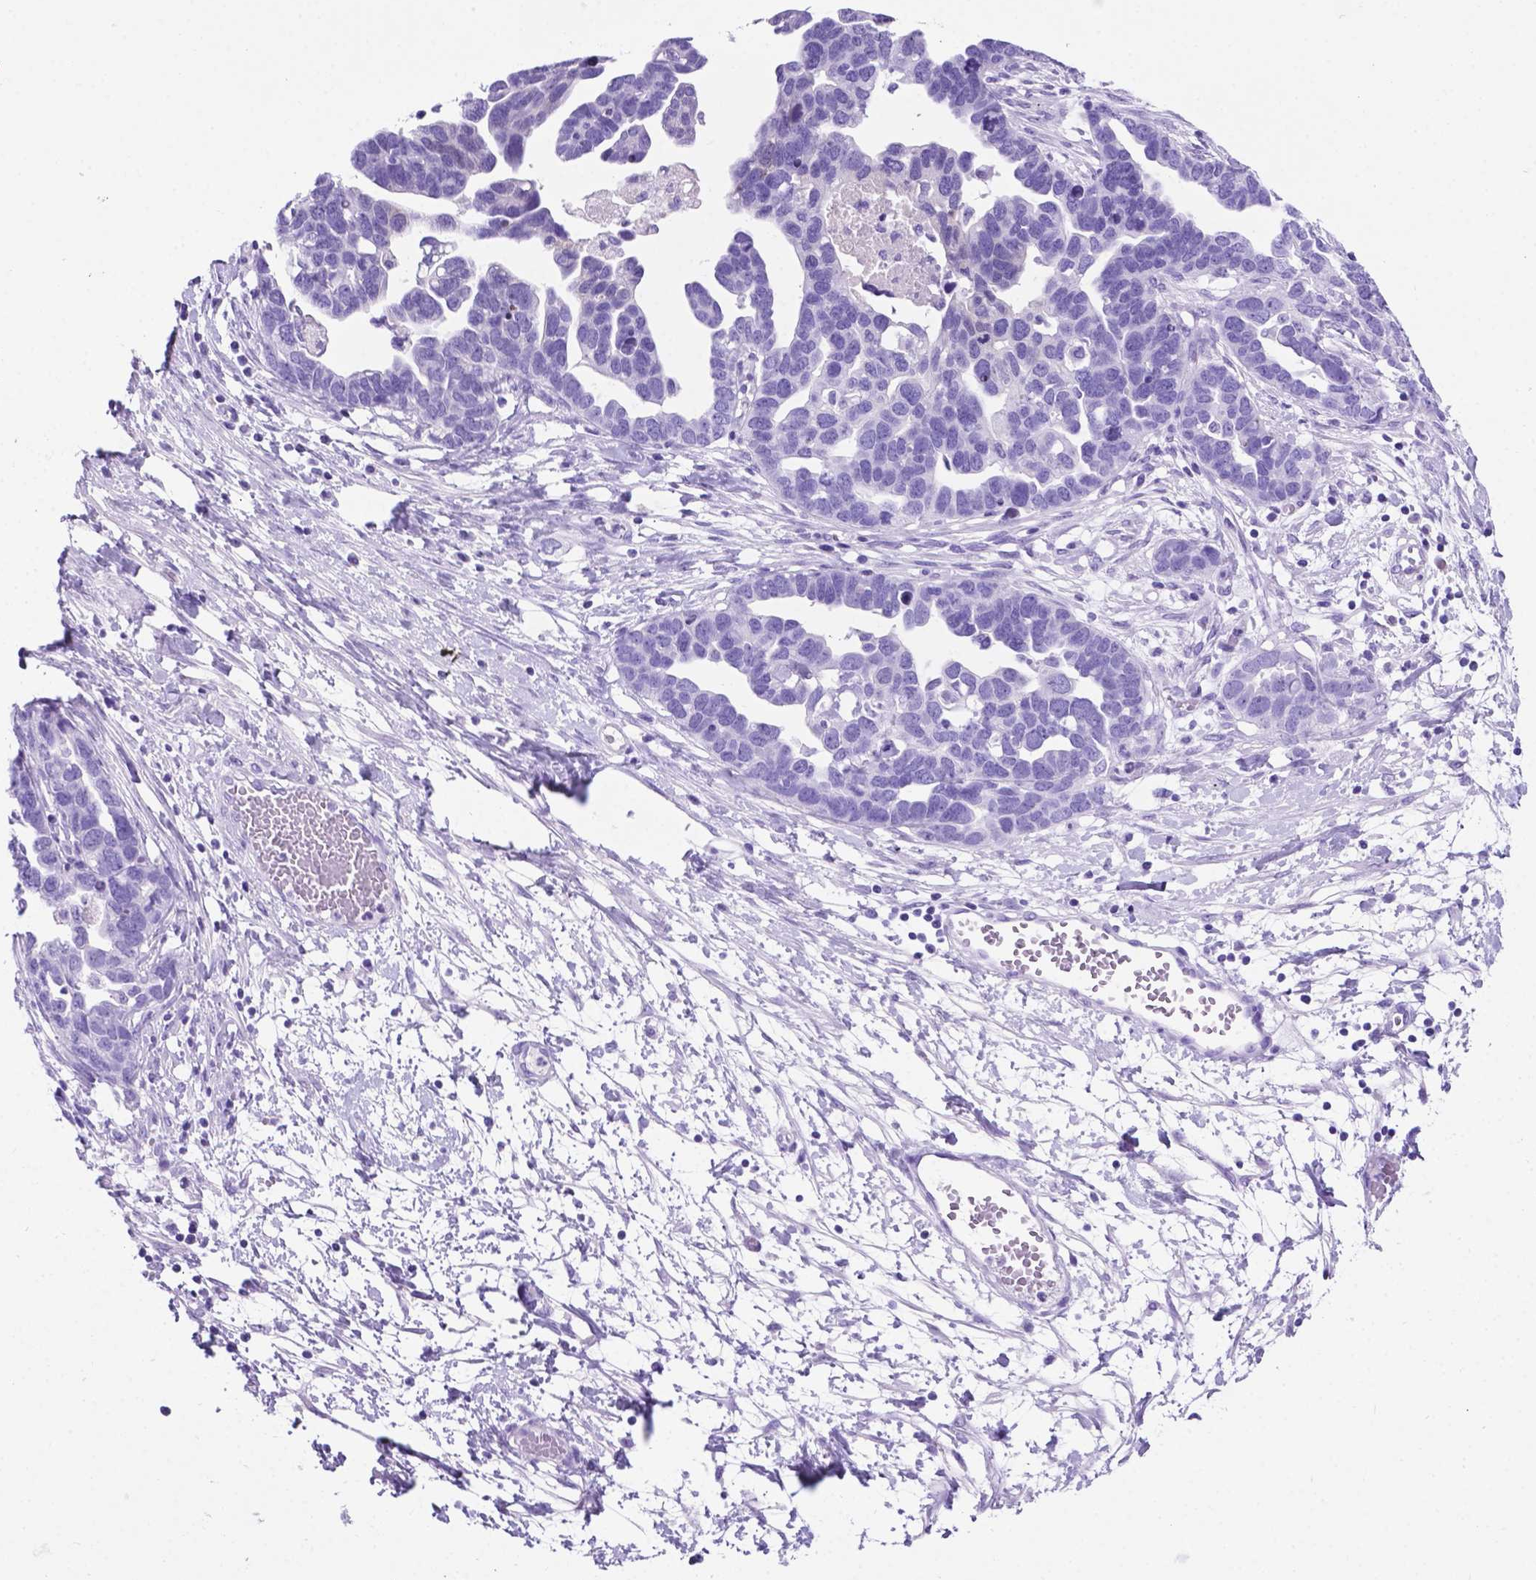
{"staining": {"intensity": "negative", "quantity": "none", "location": "none"}, "tissue": "ovarian cancer", "cell_type": "Tumor cells", "image_type": "cancer", "snomed": [{"axis": "morphology", "description": "Cystadenocarcinoma, serous, NOS"}, {"axis": "topography", "description": "Ovary"}], "caption": "The micrograph shows no staining of tumor cells in ovarian serous cystadenocarcinoma.", "gene": "C17orf107", "patient": {"sex": "female", "age": 54}}